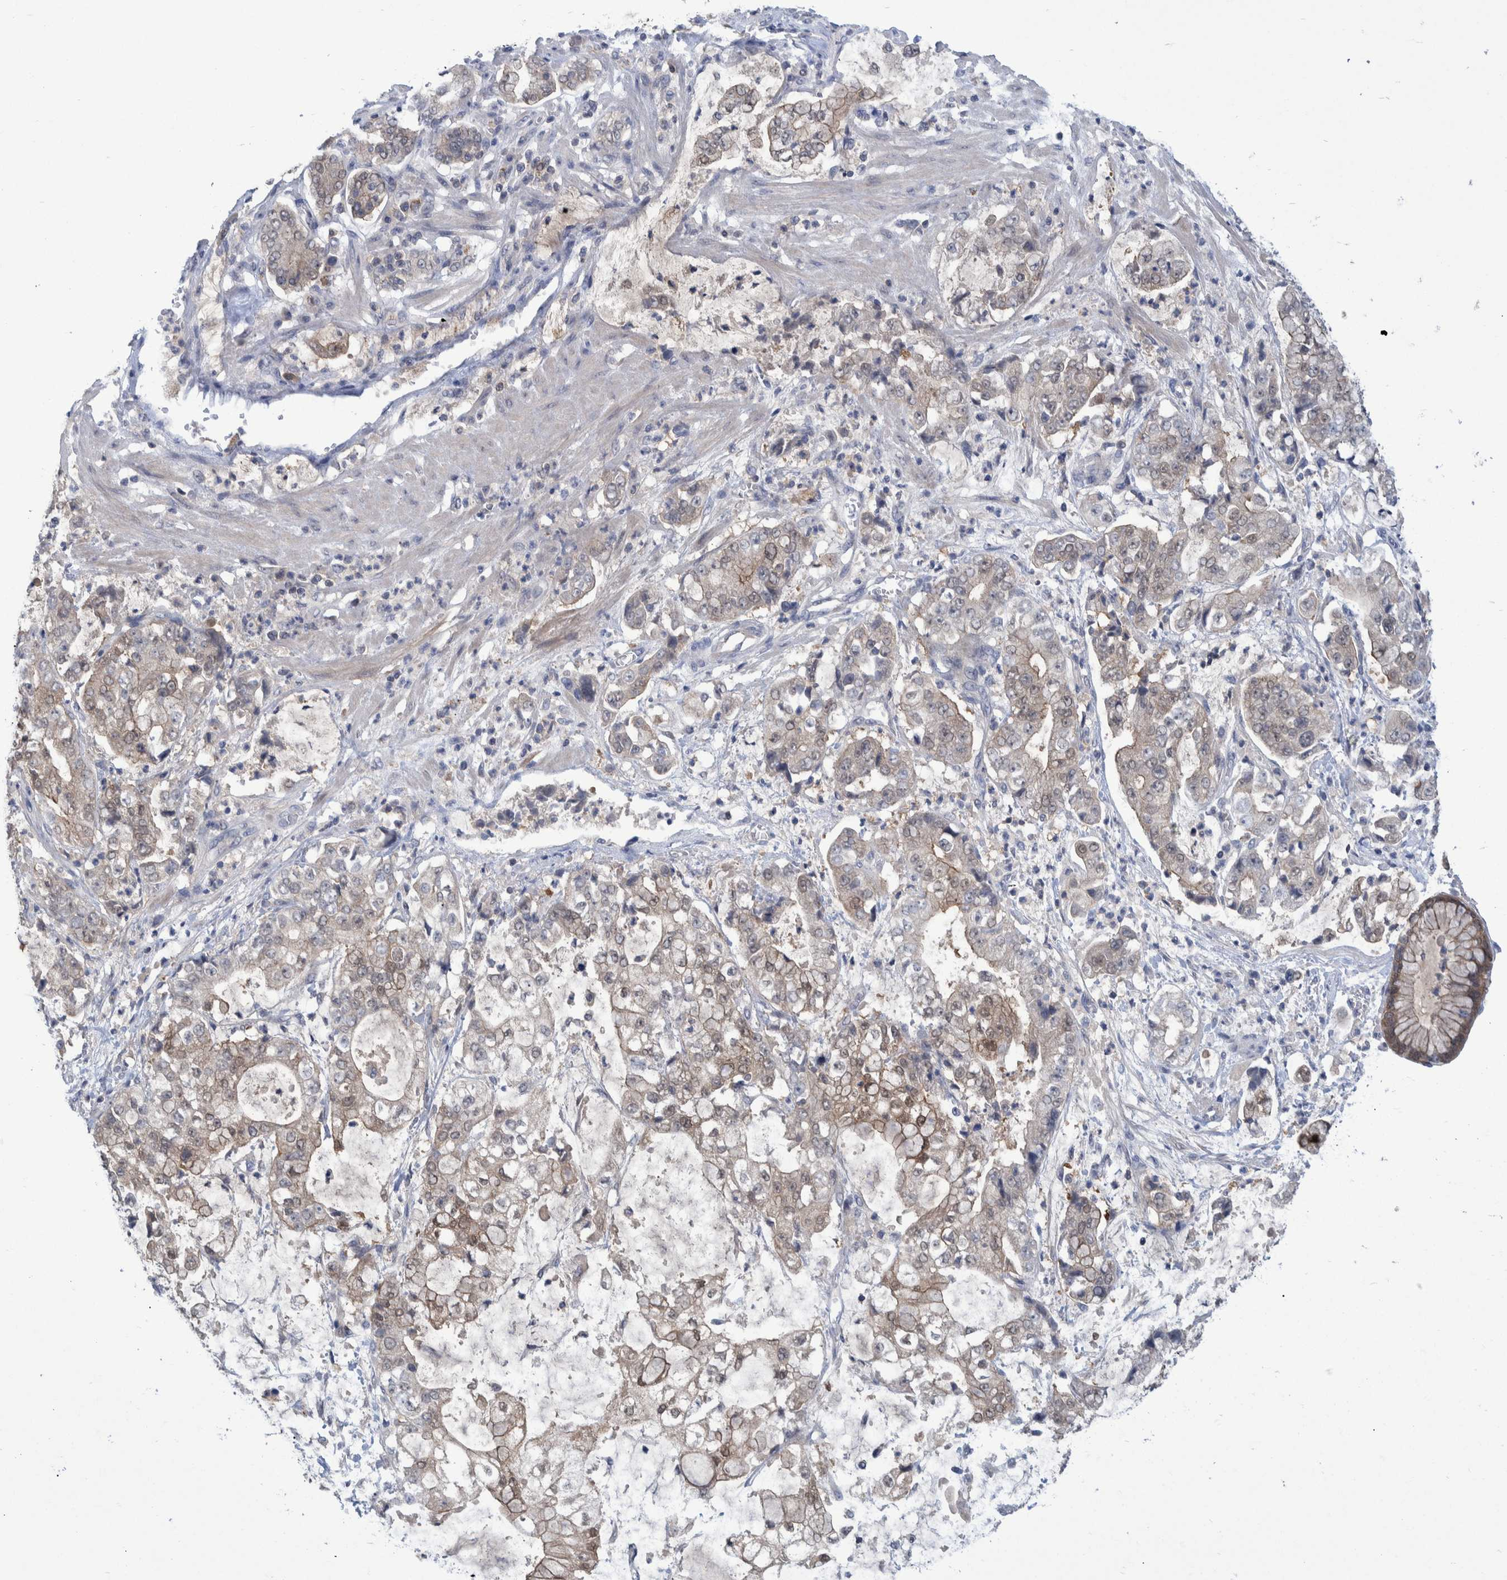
{"staining": {"intensity": "weak", "quantity": "25%-75%", "location": "cytoplasmic/membranous"}, "tissue": "stomach cancer", "cell_type": "Tumor cells", "image_type": "cancer", "snomed": [{"axis": "morphology", "description": "Adenocarcinoma, NOS"}, {"axis": "topography", "description": "Stomach"}], "caption": "Weak cytoplasmic/membranous protein positivity is identified in approximately 25%-75% of tumor cells in adenocarcinoma (stomach).", "gene": "PCYT2", "patient": {"sex": "male", "age": 76}}